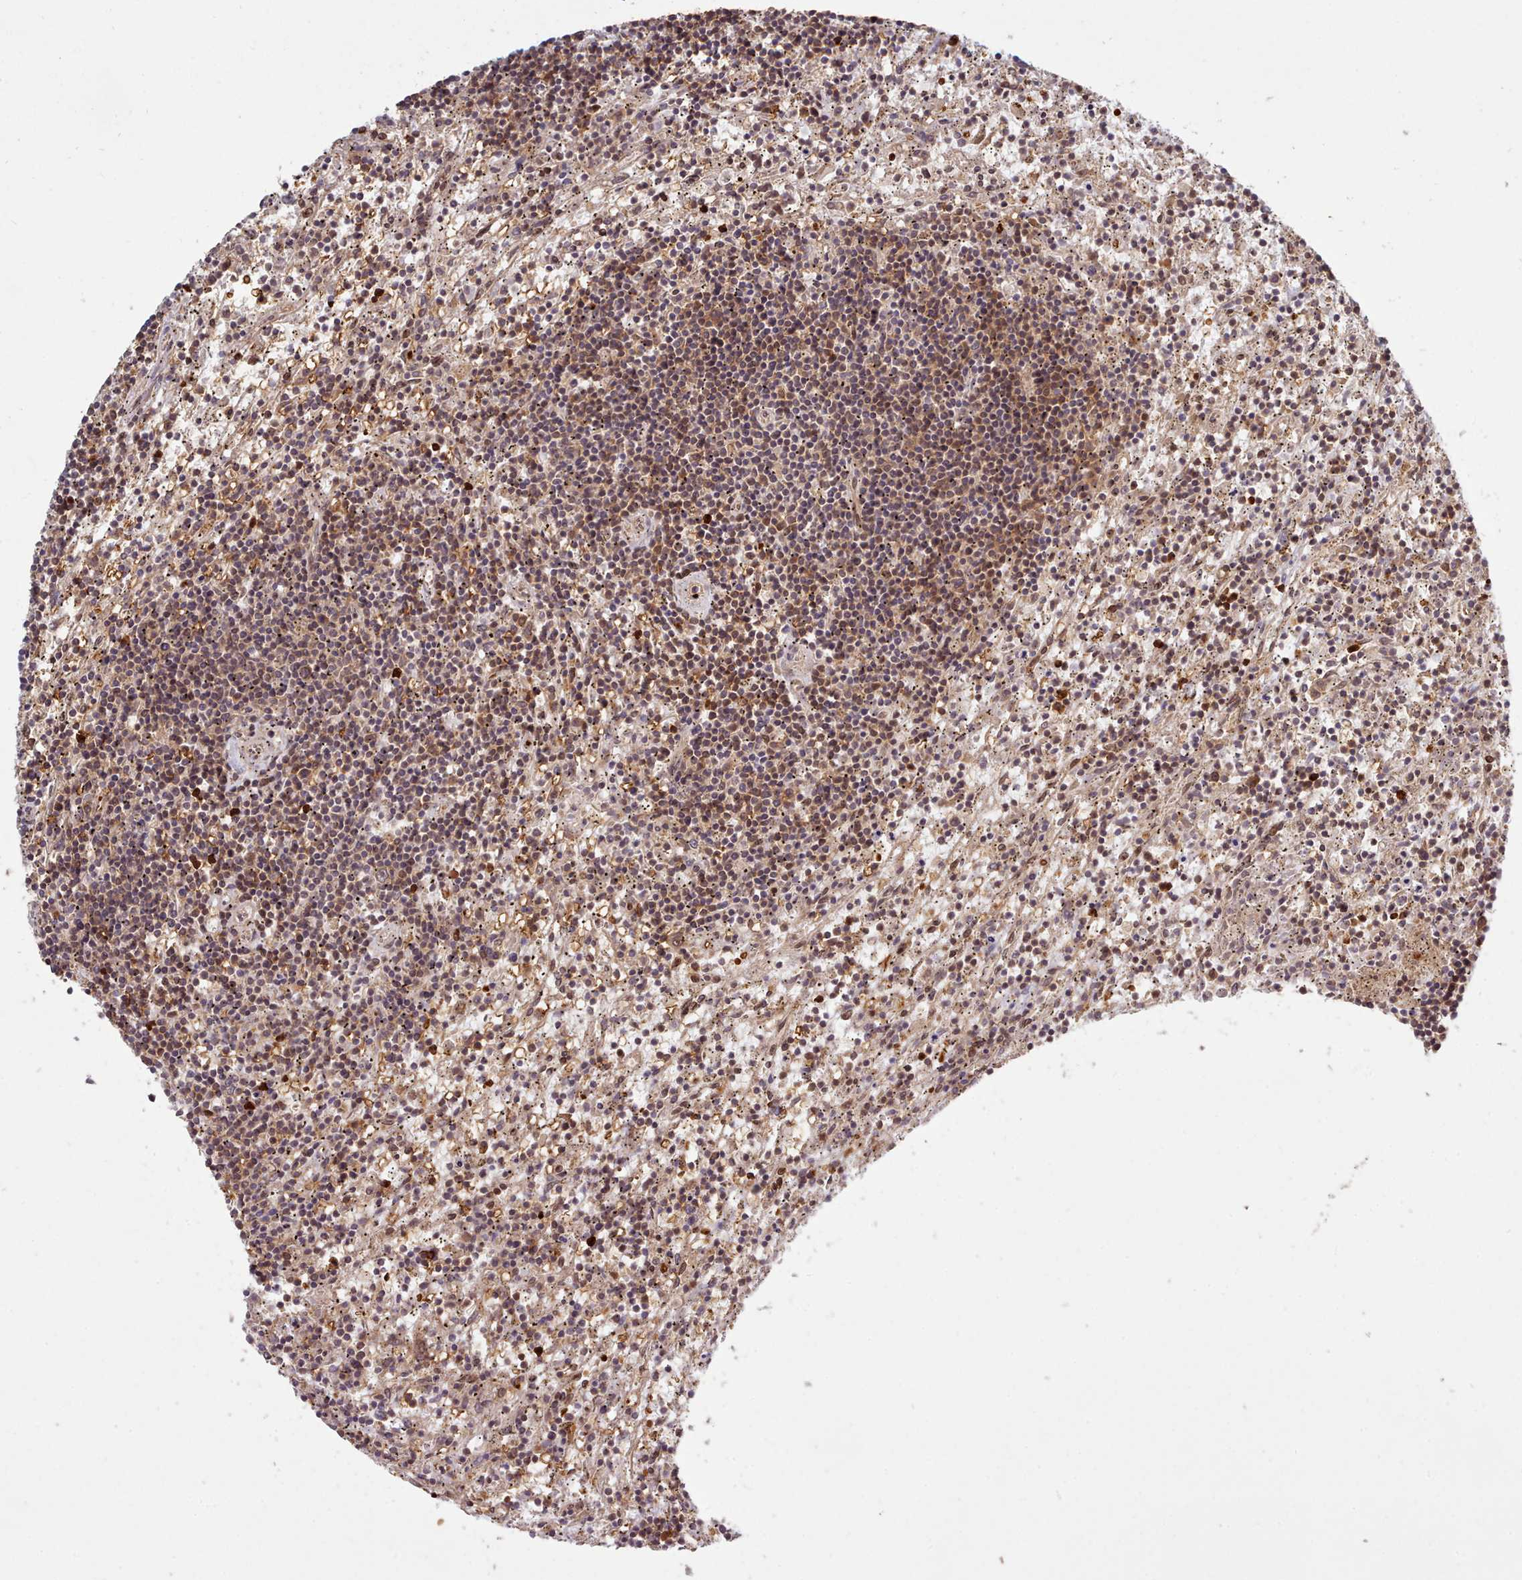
{"staining": {"intensity": "moderate", "quantity": ">75%", "location": "cytoplasmic/membranous,nuclear"}, "tissue": "lymphoma", "cell_type": "Tumor cells", "image_type": "cancer", "snomed": [{"axis": "morphology", "description": "Malignant lymphoma, non-Hodgkin's type, Low grade"}, {"axis": "topography", "description": "Spleen"}], "caption": "Lymphoma stained with DAB immunohistochemistry (IHC) shows medium levels of moderate cytoplasmic/membranous and nuclear staining in about >75% of tumor cells.", "gene": "UBE2G1", "patient": {"sex": "male", "age": 76}}